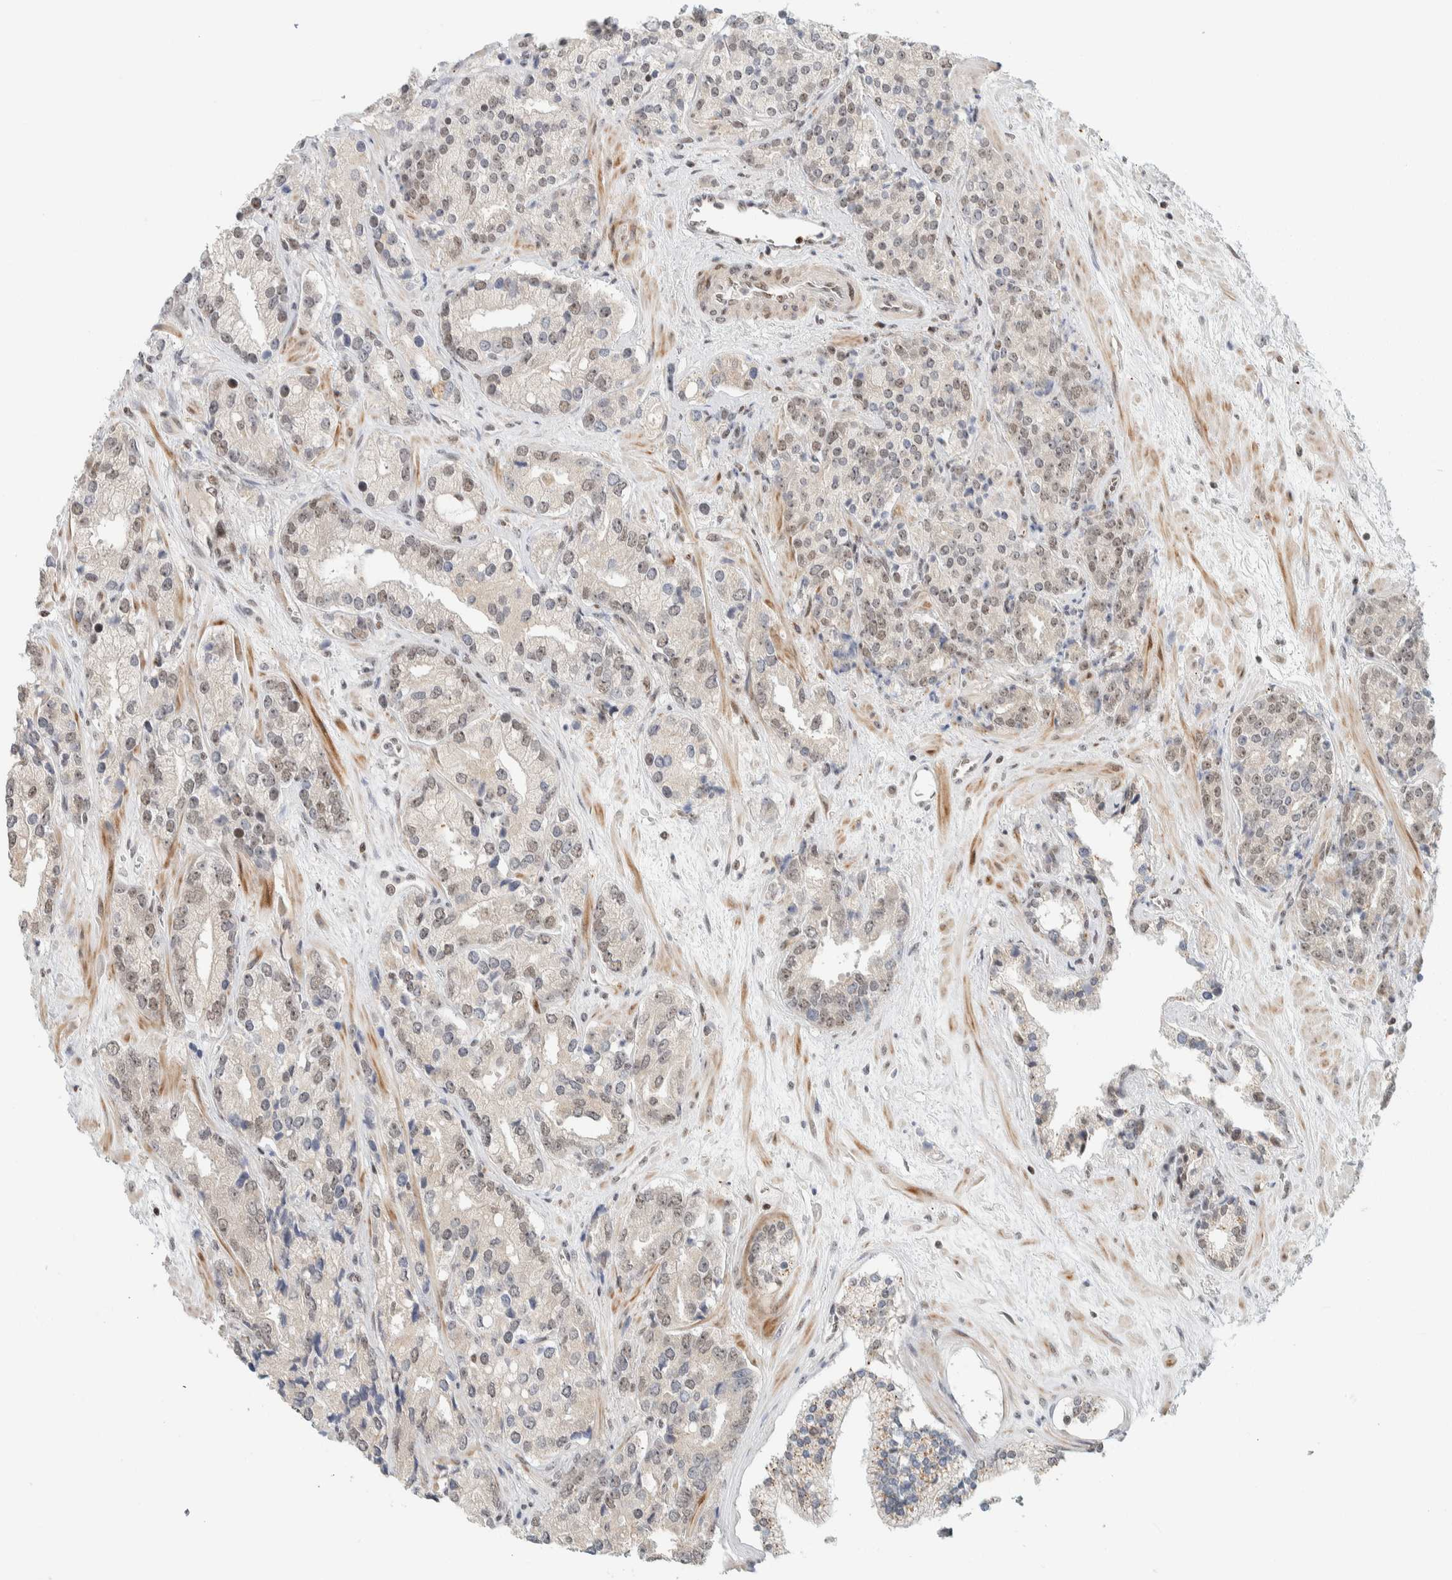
{"staining": {"intensity": "weak", "quantity": "25%-75%", "location": "nuclear"}, "tissue": "prostate cancer", "cell_type": "Tumor cells", "image_type": "cancer", "snomed": [{"axis": "morphology", "description": "Adenocarcinoma, High grade"}, {"axis": "topography", "description": "Prostate"}], "caption": "Prostate cancer tissue exhibits weak nuclear positivity in approximately 25%-75% of tumor cells", "gene": "ZBTB2", "patient": {"sex": "male", "age": 71}}